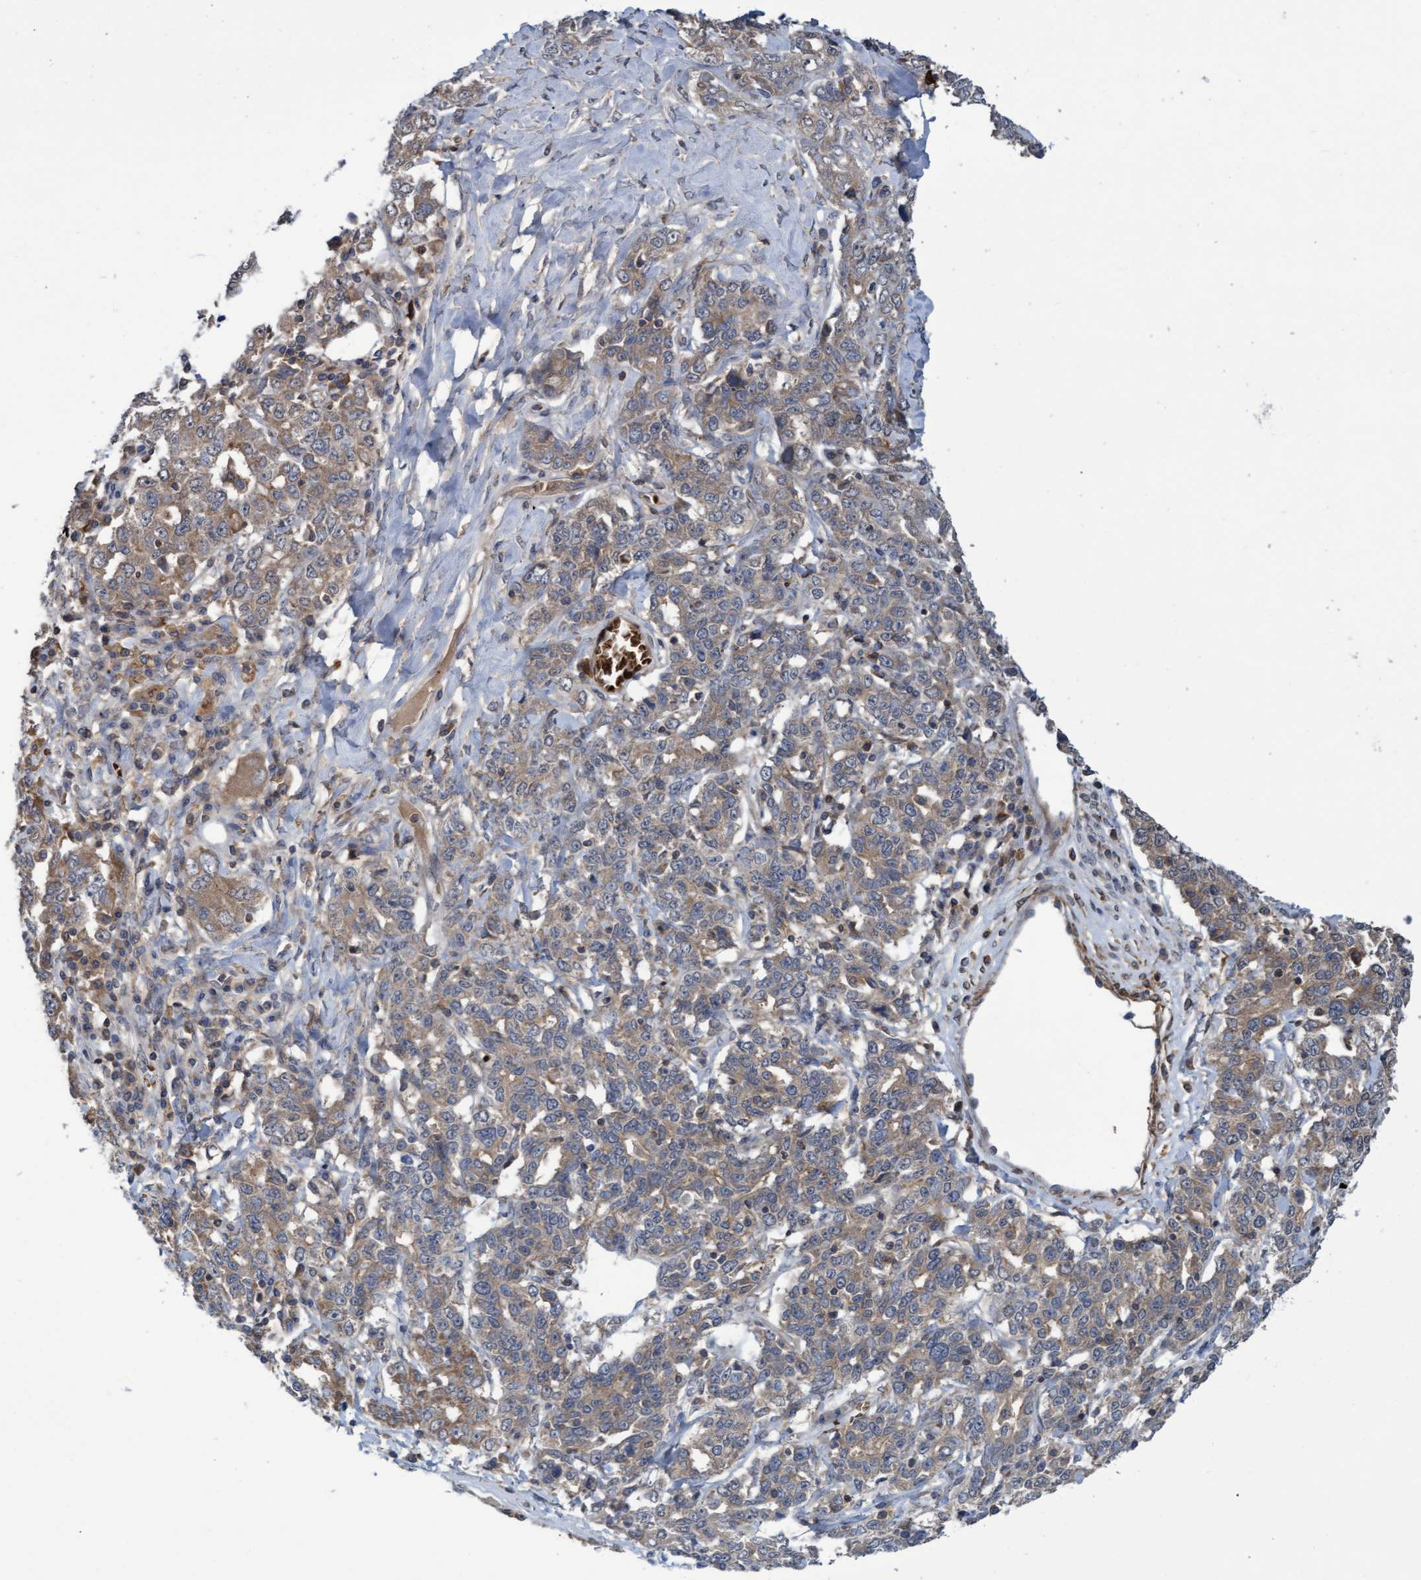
{"staining": {"intensity": "weak", "quantity": ">75%", "location": "cytoplasmic/membranous"}, "tissue": "ovarian cancer", "cell_type": "Tumor cells", "image_type": "cancer", "snomed": [{"axis": "morphology", "description": "Carcinoma, endometroid"}, {"axis": "topography", "description": "Ovary"}], "caption": "A low amount of weak cytoplasmic/membranous expression is identified in about >75% of tumor cells in ovarian endometroid carcinoma tissue. Nuclei are stained in blue.", "gene": "NAA15", "patient": {"sex": "female", "age": 62}}